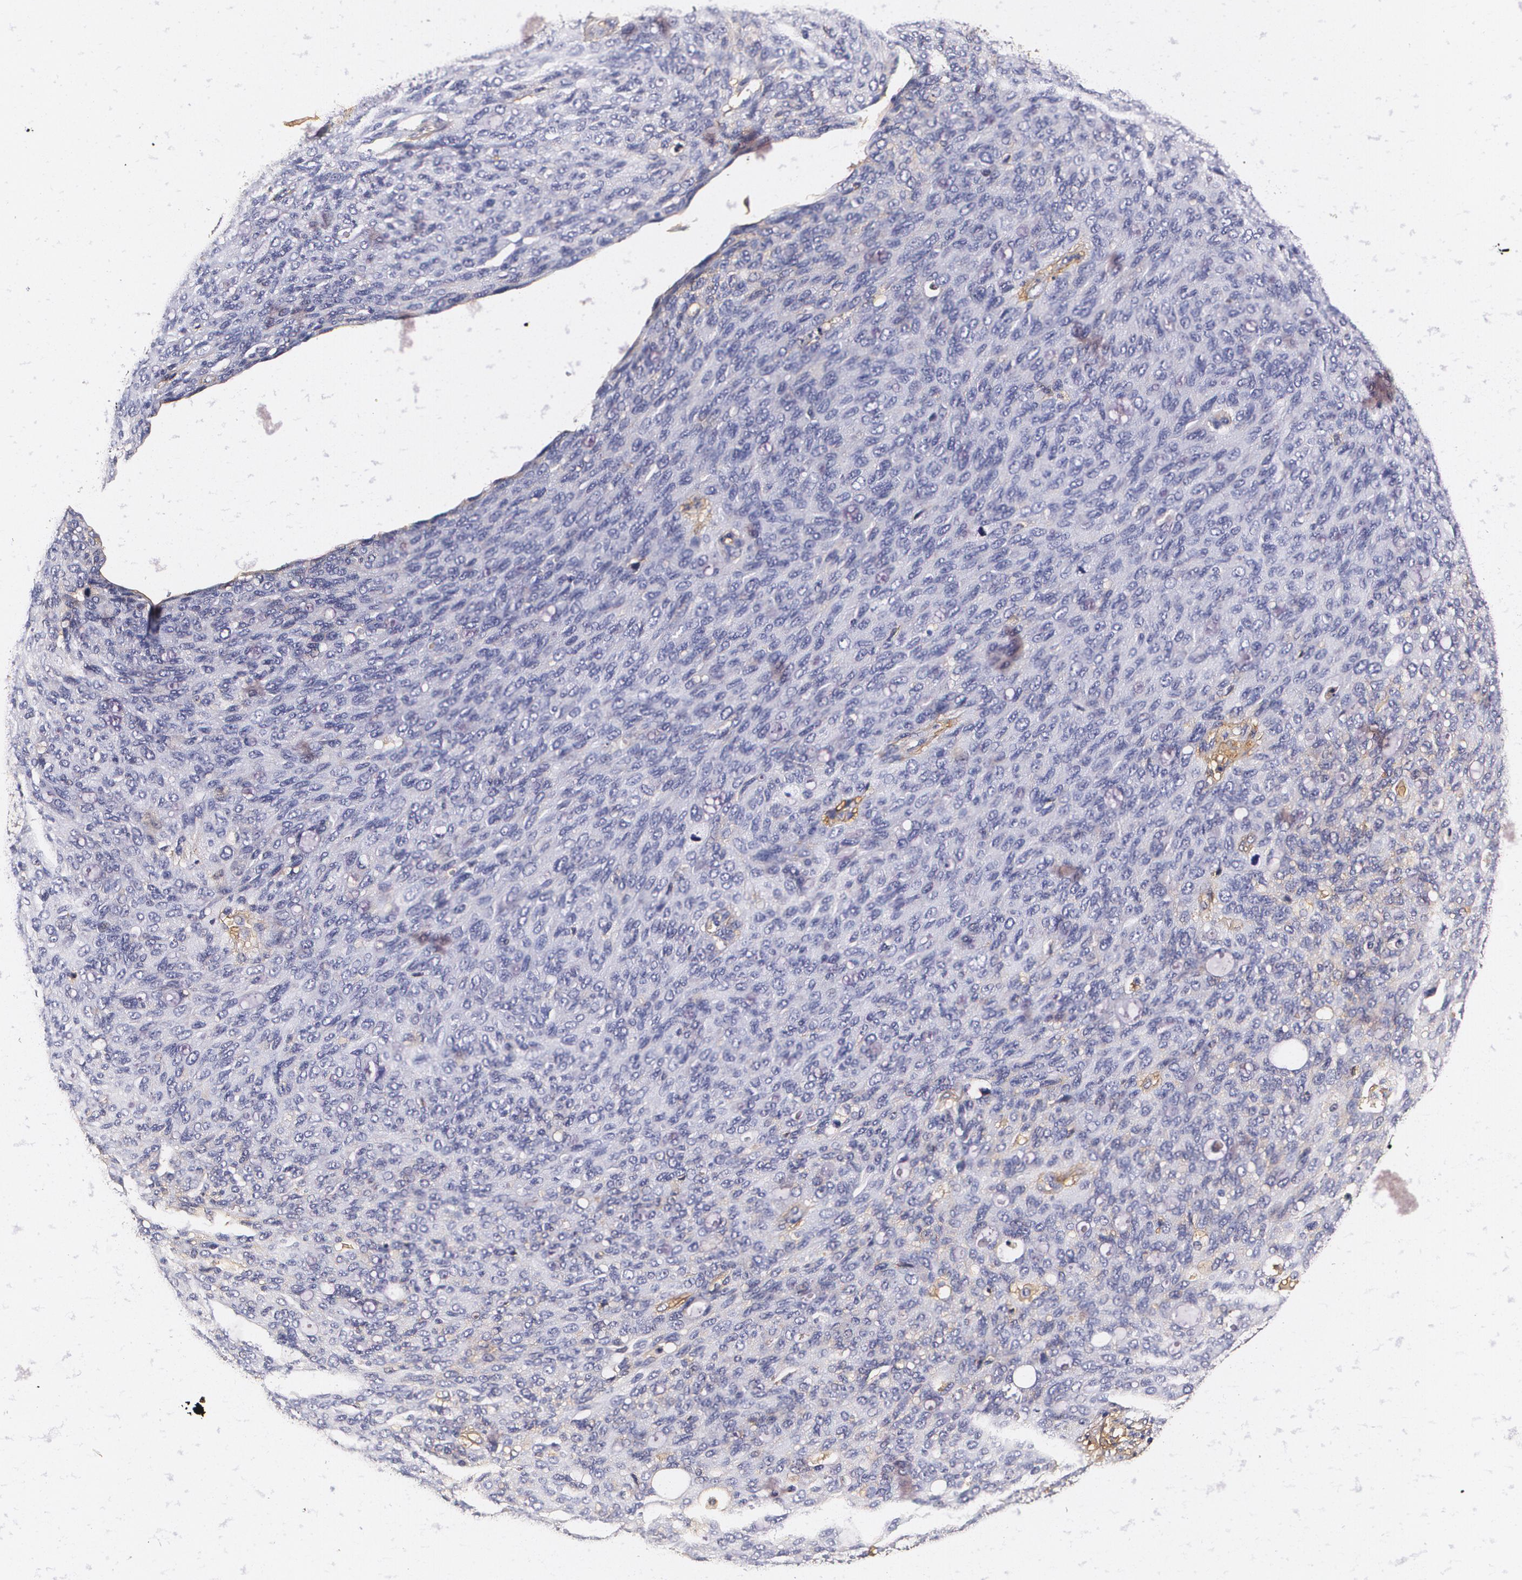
{"staining": {"intensity": "negative", "quantity": "none", "location": "none"}, "tissue": "ovarian cancer", "cell_type": "Tumor cells", "image_type": "cancer", "snomed": [{"axis": "morphology", "description": "Carcinoma, endometroid"}, {"axis": "topography", "description": "Ovary"}], "caption": "This is an immunohistochemistry micrograph of ovarian endometroid carcinoma. There is no staining in tumor cells.", "gene": "TTR", "patient": {"sex": "female", "age": 60}}